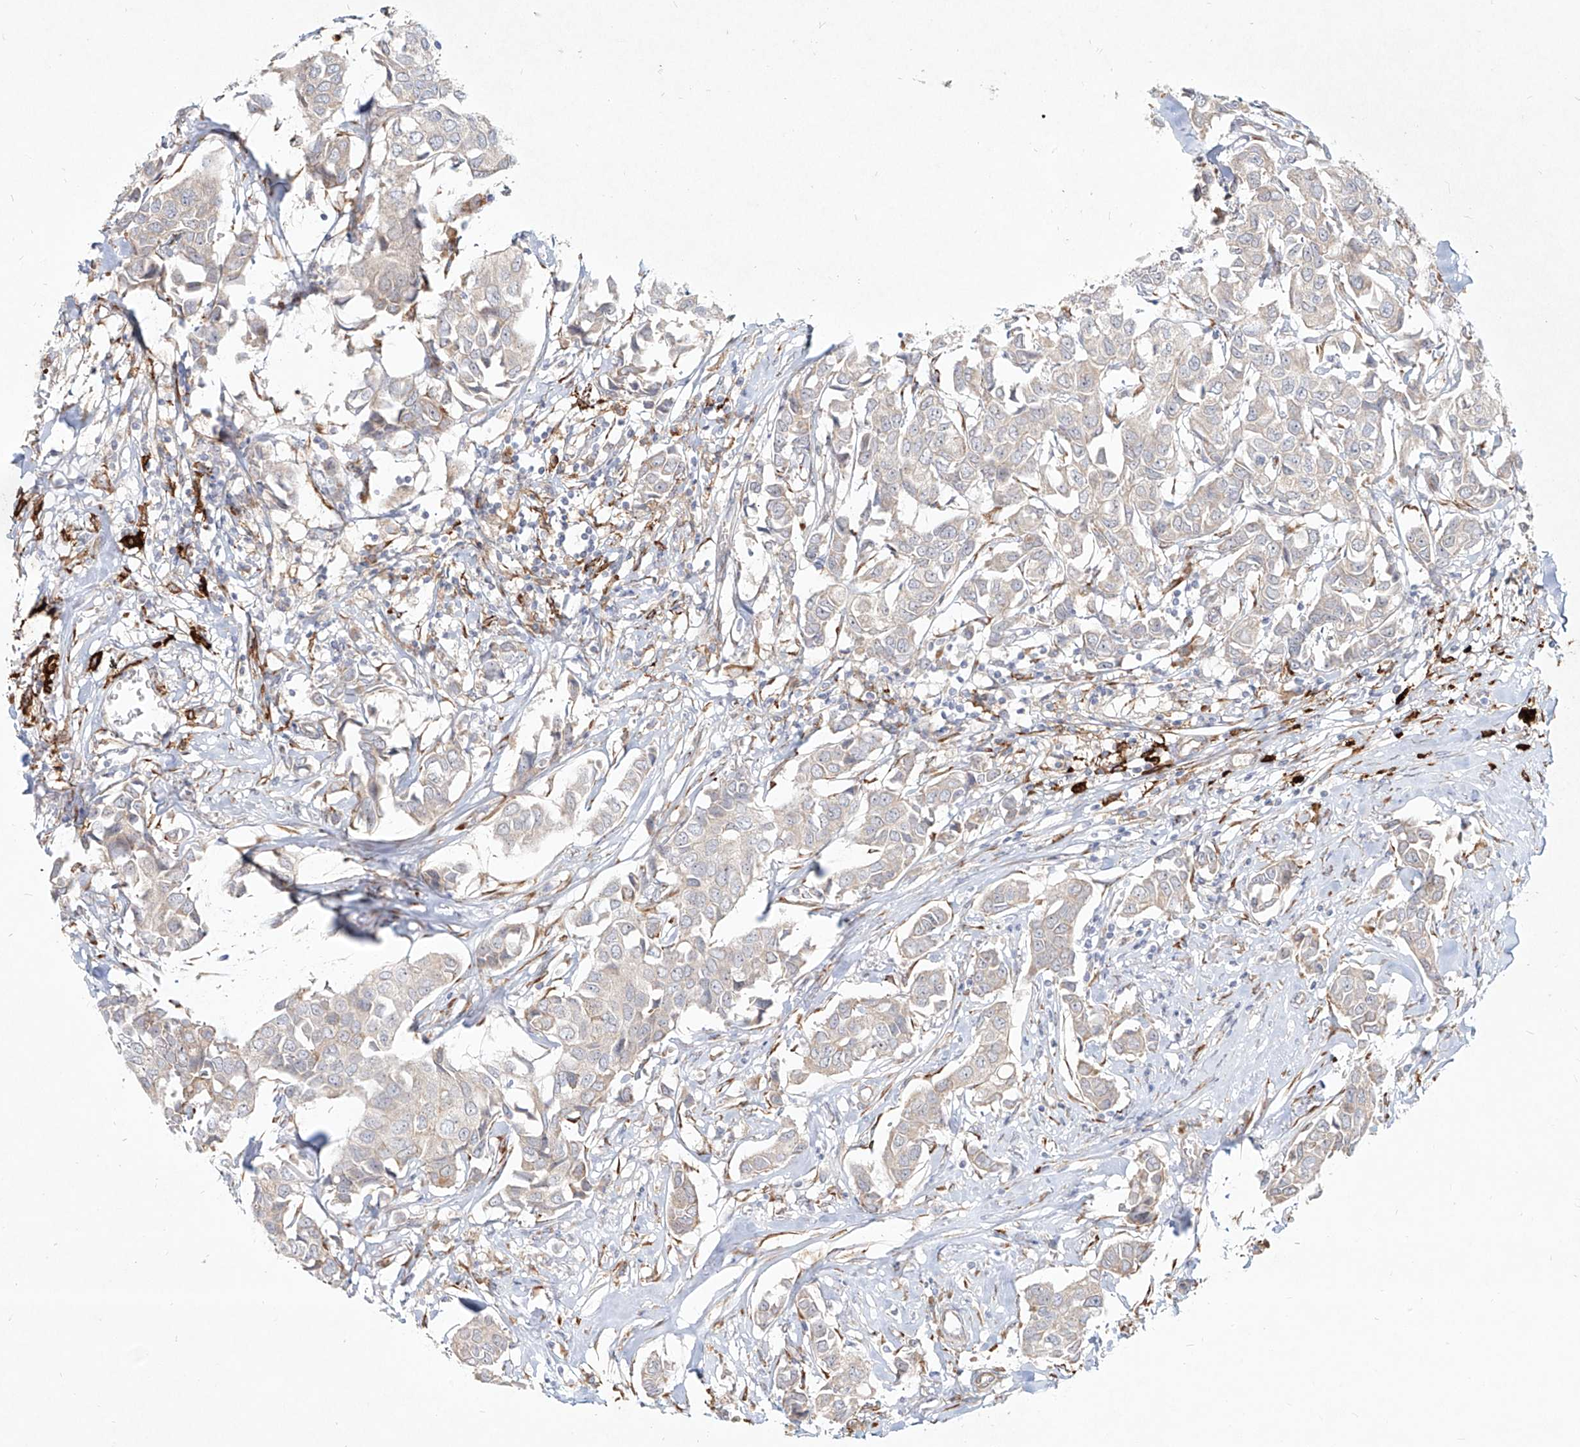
{"staining": {"intensity": "negative", "quantity": "none", "location": "none"}, "tissue": "breast cancer", "cell_type": "Tumor cells", "image_type": "cancer", "snomed": [{"axis": "morphology", "description": "Duct carcinoma"}, {"axis": "topography", "description": "Breast"}], "caption": "There is no significant staining in tumor cells of invasive ductal carcinoma (breast).", "gene": "CD209", "patient": {"sex": "female", "age": 80}}